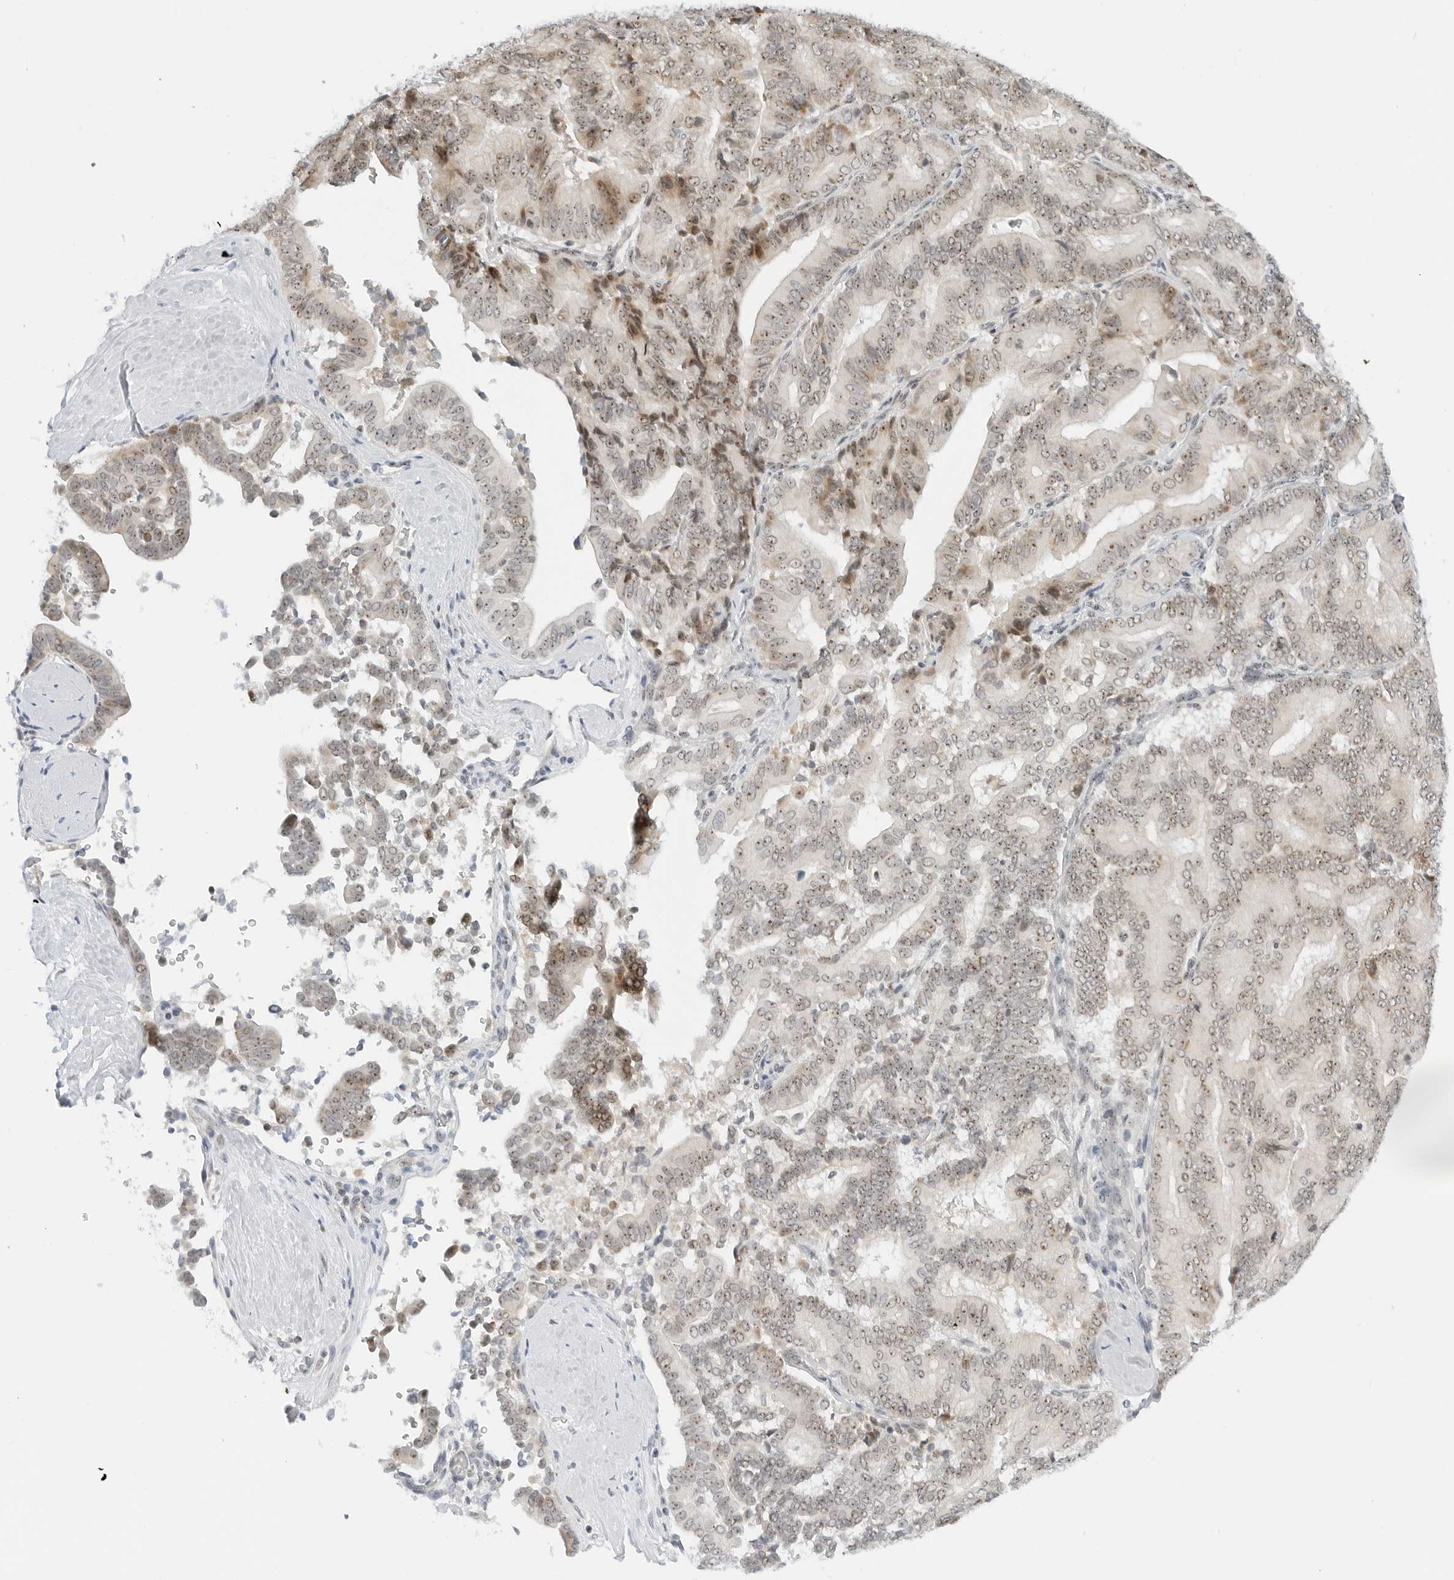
{"staining": {"intensity": "weak", "quantity": "25%-75%", "location": "nuclear"}, "tissue": "liver cancer", "cell_type": "Tumor cells", "image_type": "cancer", "snomed": [{"axis": "morphology", "description": "Cholangiocarcinoma"}, {"axis": "topography", "description": "Liver"}], "caption": "Liver cancer (cholangiocarcinoma) stained with a brown dye shows weak nuclear positive positivity in about 25%-75% of tumor cells.", "gene": "RIMKLA", "patient": {"sex": "female", "age": 75}}